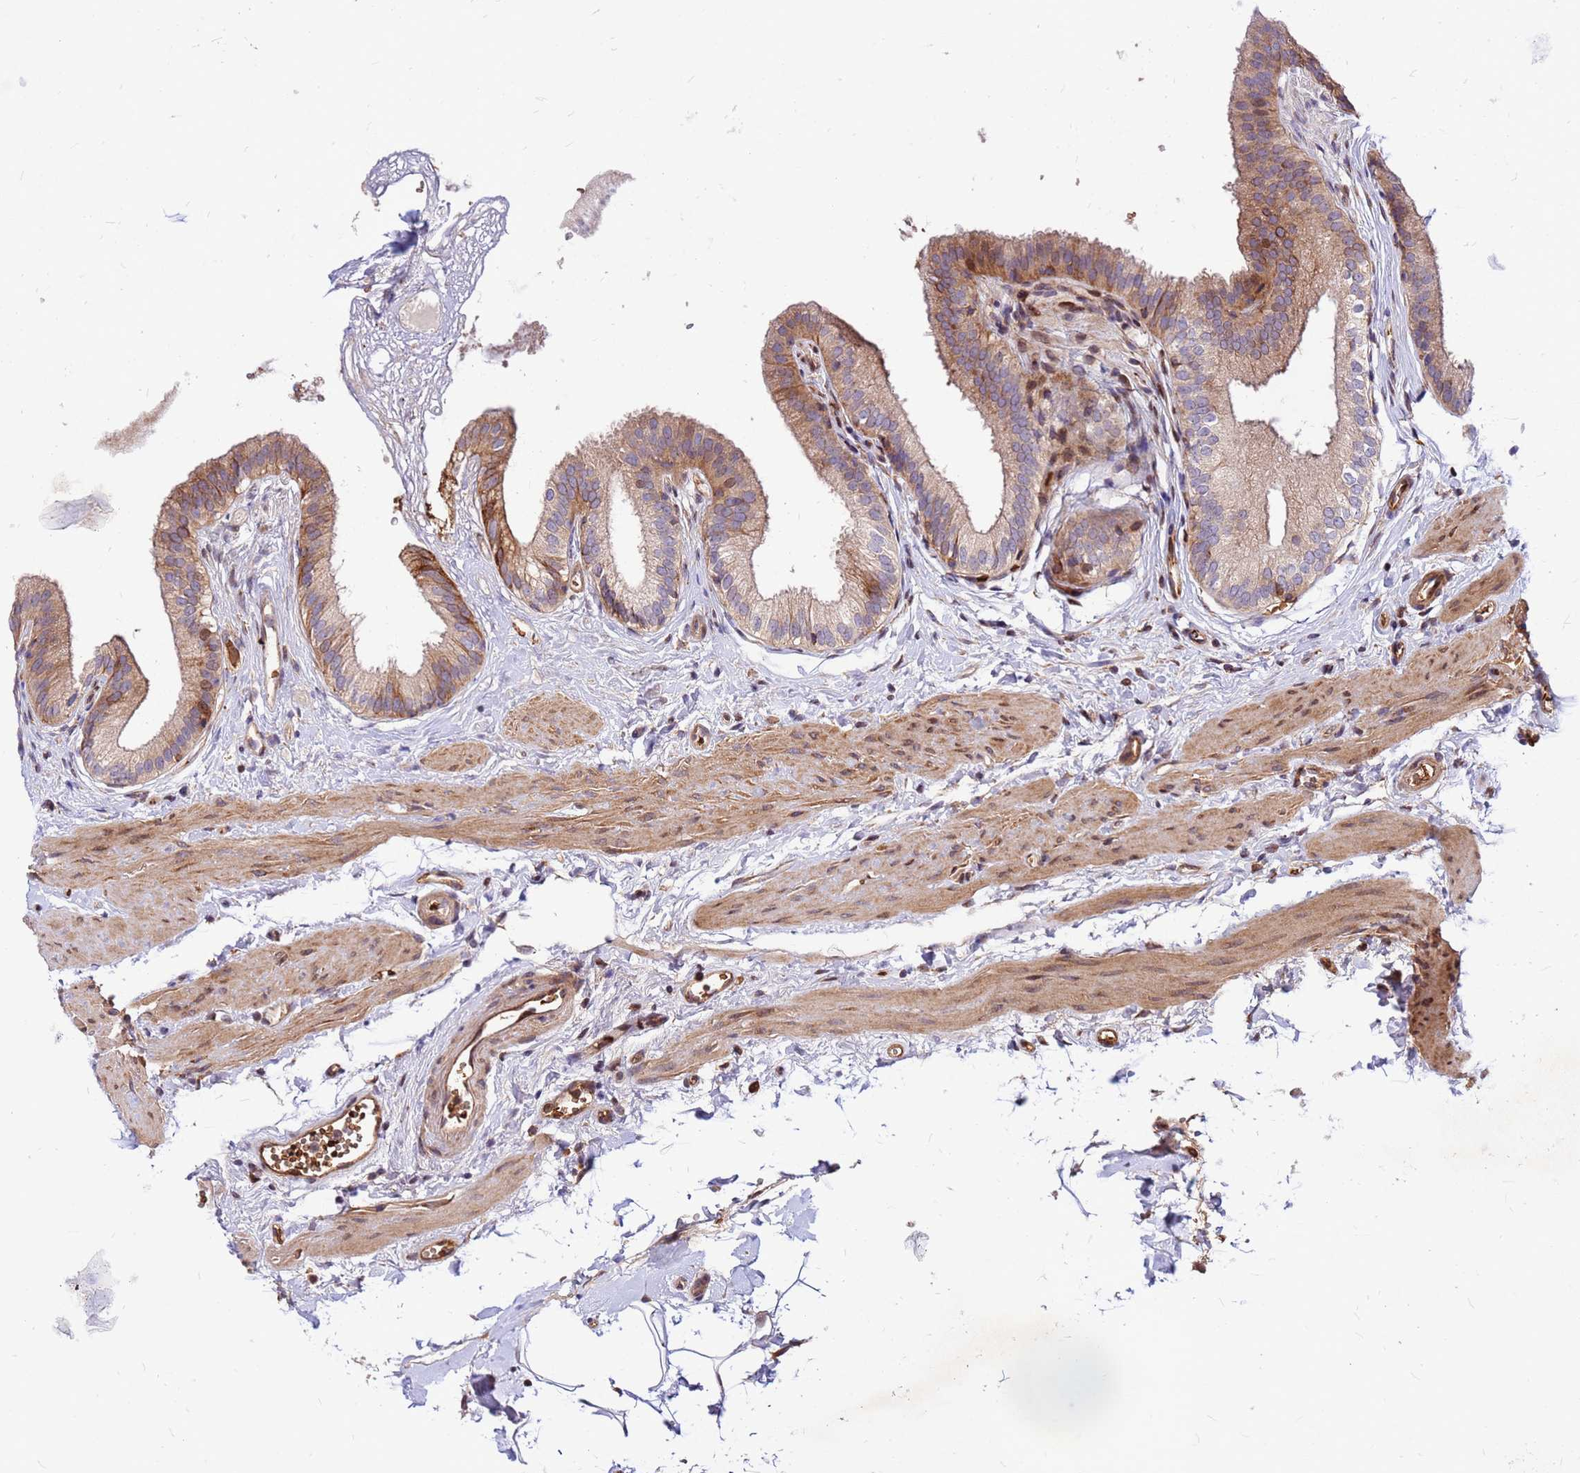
{"staining": {"intensity": "moderate", "quantity": "25%-75%", "location": "cytoplasmic/membranous"}, "tissue": "gallbladder", "cell_type": "Glandular cells", "image_type": "normal", "snomed": [{"axis": "morphology", "description": "Normal tissue, NOS"}, {"axis": "topography", "description": "Gallbladder"}], "caption": "This is a photomicrograph of IHC staining of normal gallbladder, which shows moderate staining in the cytoplasmic/membranous of glandular cells.", "gene": "ZNF669", "patient": {"sex": "female", "age": 54}}